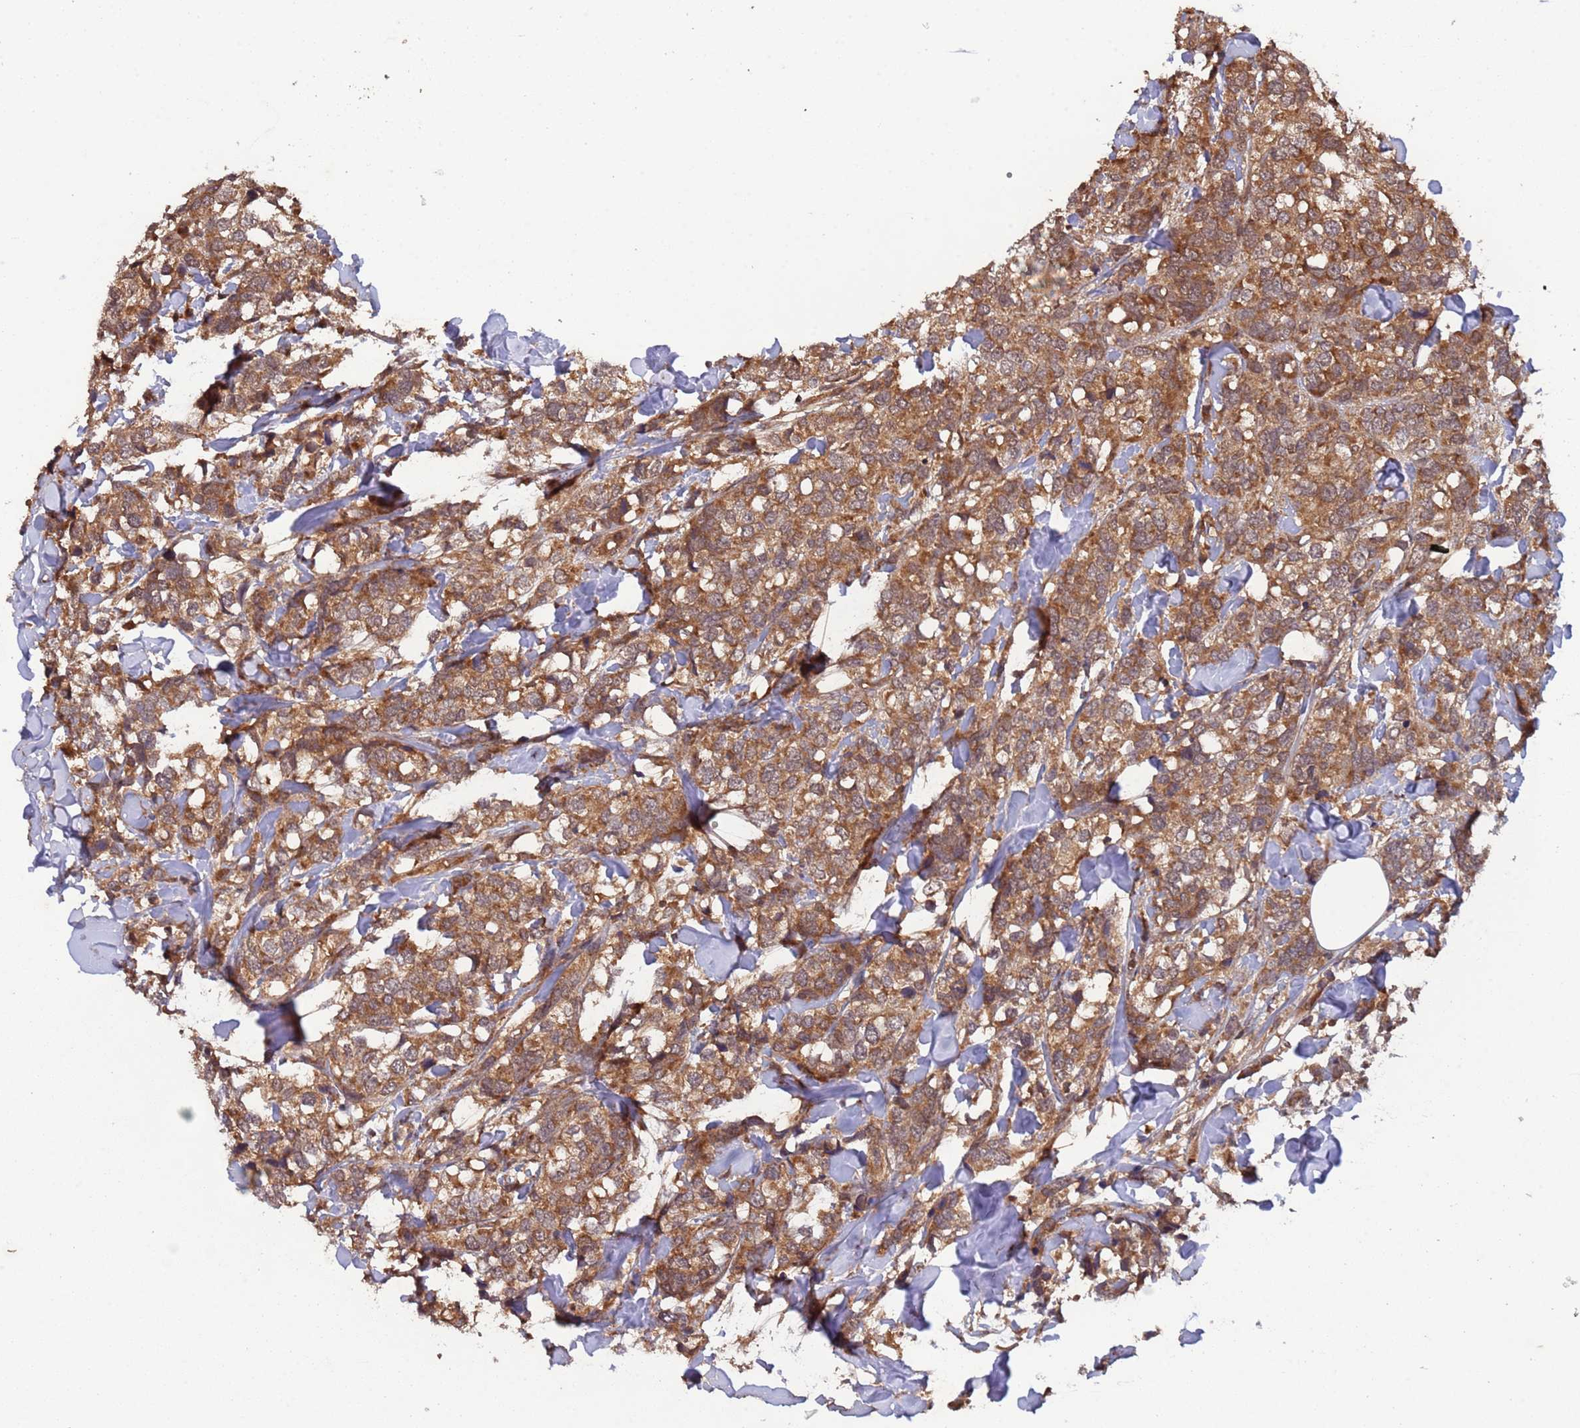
{"staining": {"intensity": "moderate", "quantity": ">75%", "location": "cytoplasmic/membranous"}, "tissue": "breast cancer", "cell_type": "Tumor cells", "image_type": "cancer", "snomed": [{"axis": "morphology", "description": "Lobular carcinoma"}, {"axis": "topography", "description": "Breast"}], "caption": "Protein expression analysis of breast lobular carcinoma shows moderate cytoplasmic/membranous positivity in approximately >75% of tumor cells.", "gene": "ERI1", "patient": {"sex": "female", "age": 59}}